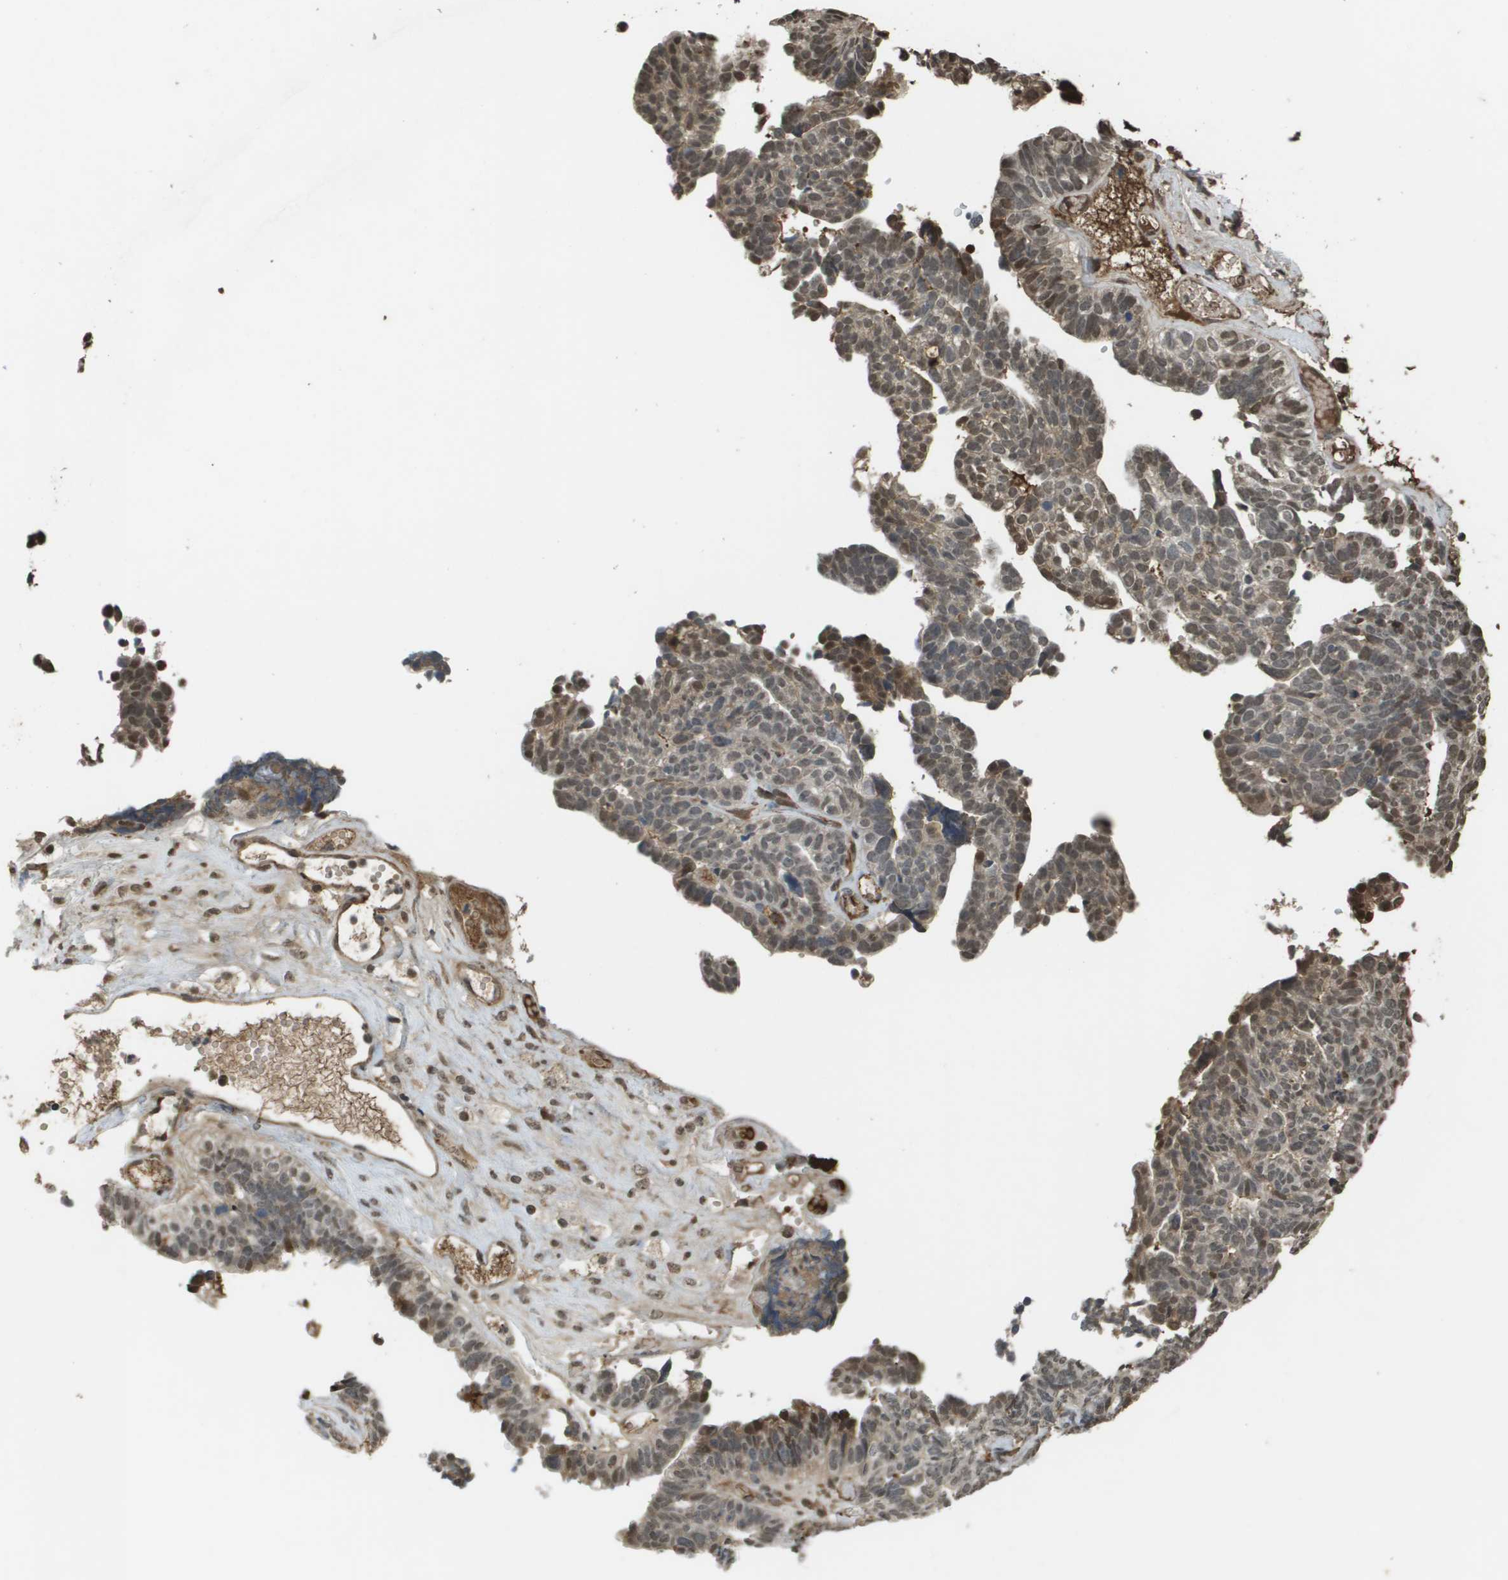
{"staining": {"intensity": "weak", "quantity": "25%-75%", "location": "cytoplasmic/membranous,nuclear"}, "tissue": "ovarian cancer", "cell_type": "Tumor cells", "image_type": "cancer", "snomed": [{"axis": "morphology", "description": "Cystadenocarcinoma, serous, NOS"}, {"axis": "topography", "description": "Ovary"}], "caption": "An image of human ovarian serous cystadenocarcinoma stained for a protein displays weak cytoplasmic/membranous and nuclear brown staining in tumor cells.", "gene": "NDRG2", "patient": {"sex": "female", "age": 79}}